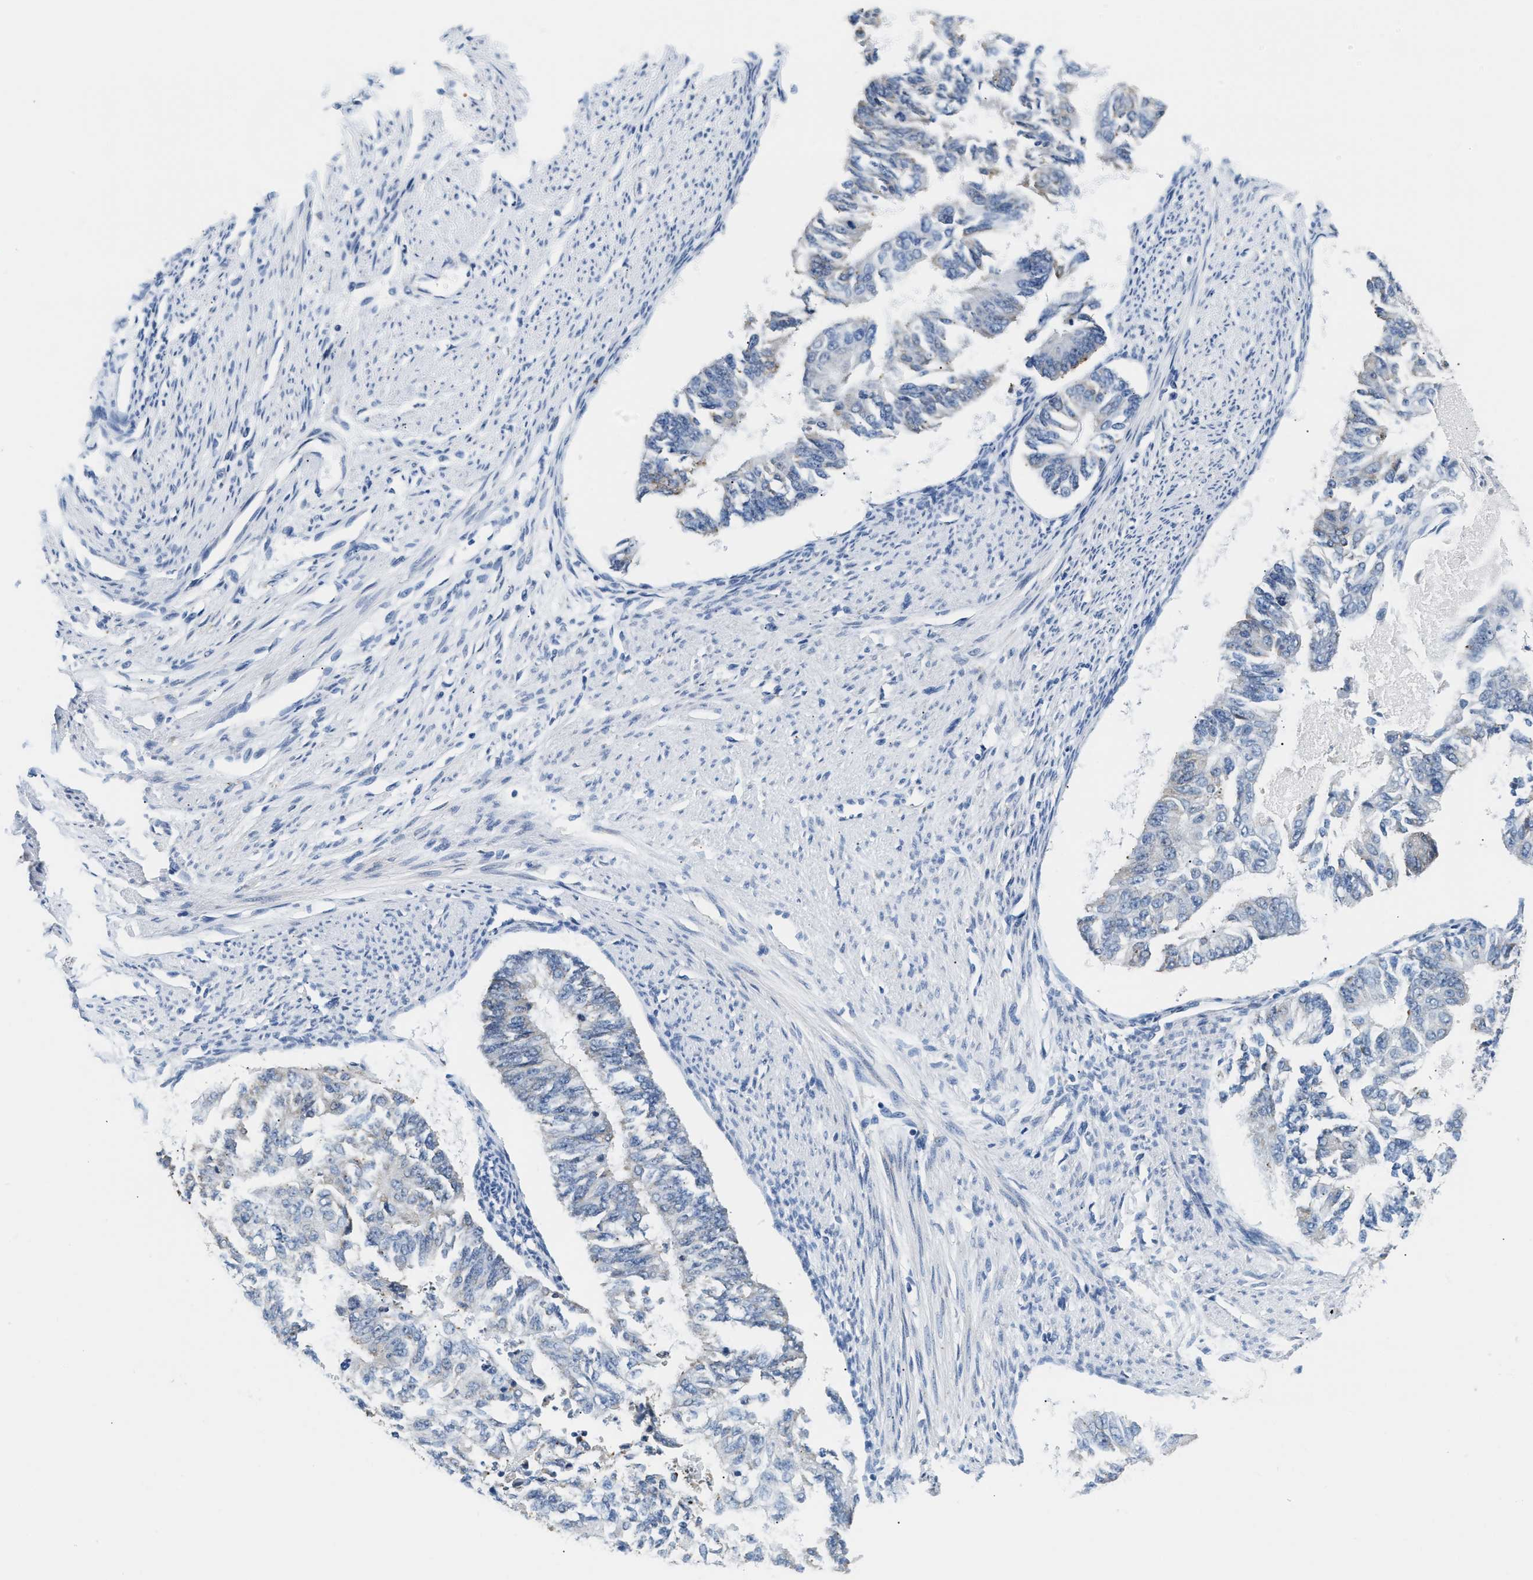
{"staining": {"intensity": "negative", "quantity": "none", "location": "none"}, "tissue": "endometrial cancer", "cell_type": "Tumor cells", "image_type": "cancer", "snomed": [{"axis": "morphology", "description": "Adenocarcinoma, NOS"}, {"axis": "topography", "description": "Endometrium"}], "caption": "Immunohistochemistry of human endometrial adenocarcinoma exhibits no positivity in tumor cells.", "gene": "HDHD3", "patient": {"sex": "female", "age": 32}}